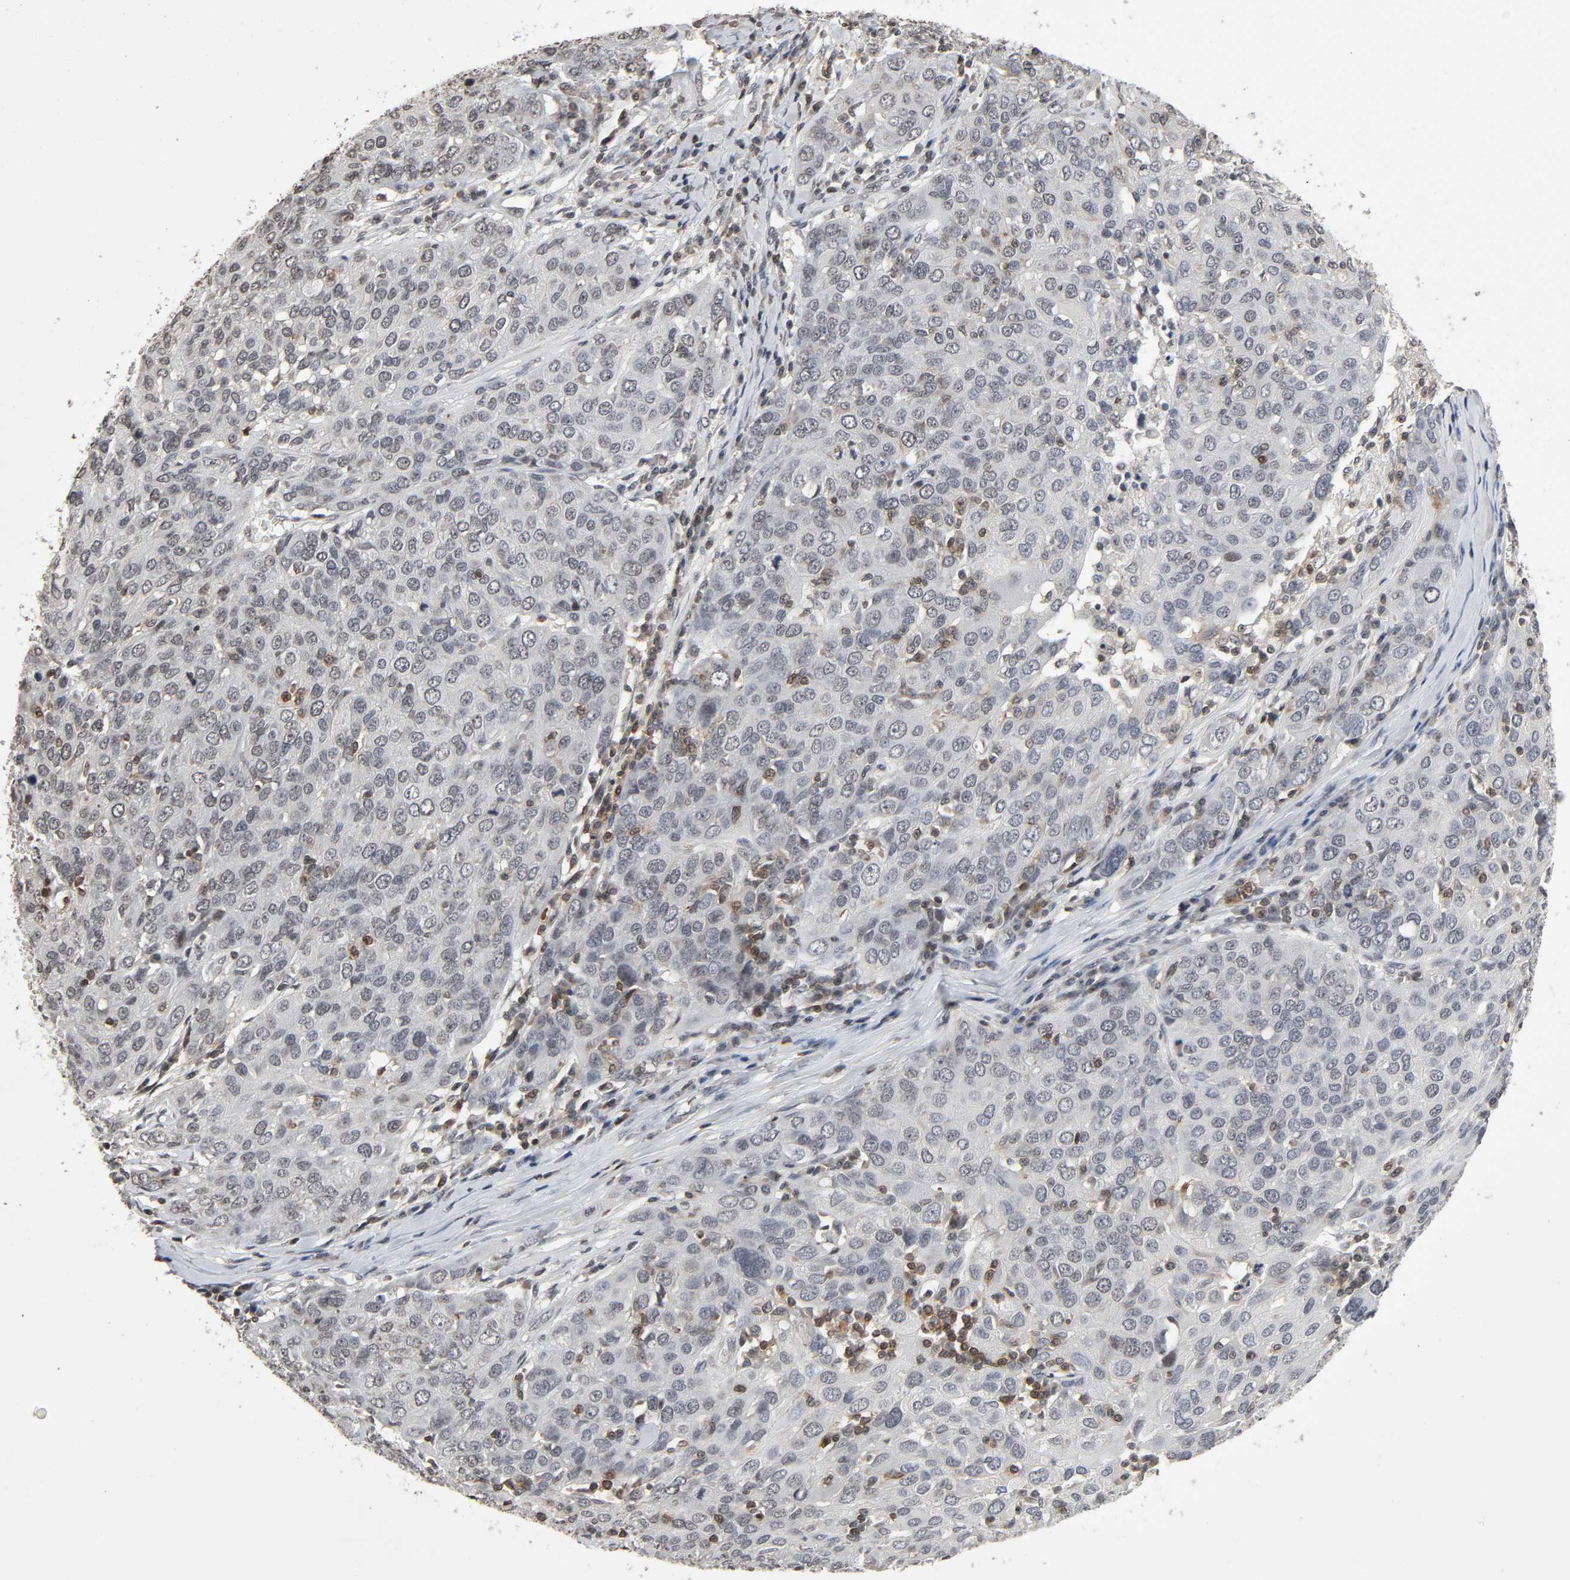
{"staining": {"intensity": "negative", "quantity": "none", "location": "none"}, "tissue": "ovarian cancer", "cell_type": "Tumor cells", "image_type": "cancer", "snomed": [{"axis": "morphology", "description": "Carcinoma, endometroid"}, {"axis": "topography", "description": "Ovary"}], "caption": "Immunohistochemistry micrograph of neoplastic tissue: human endometroid carcinoma (ovarian) stained with DAB demonstrates no significant protein positivity in tumor cells.", "gene": "STK4", "patient": {"sex": "female", "age": 50}}